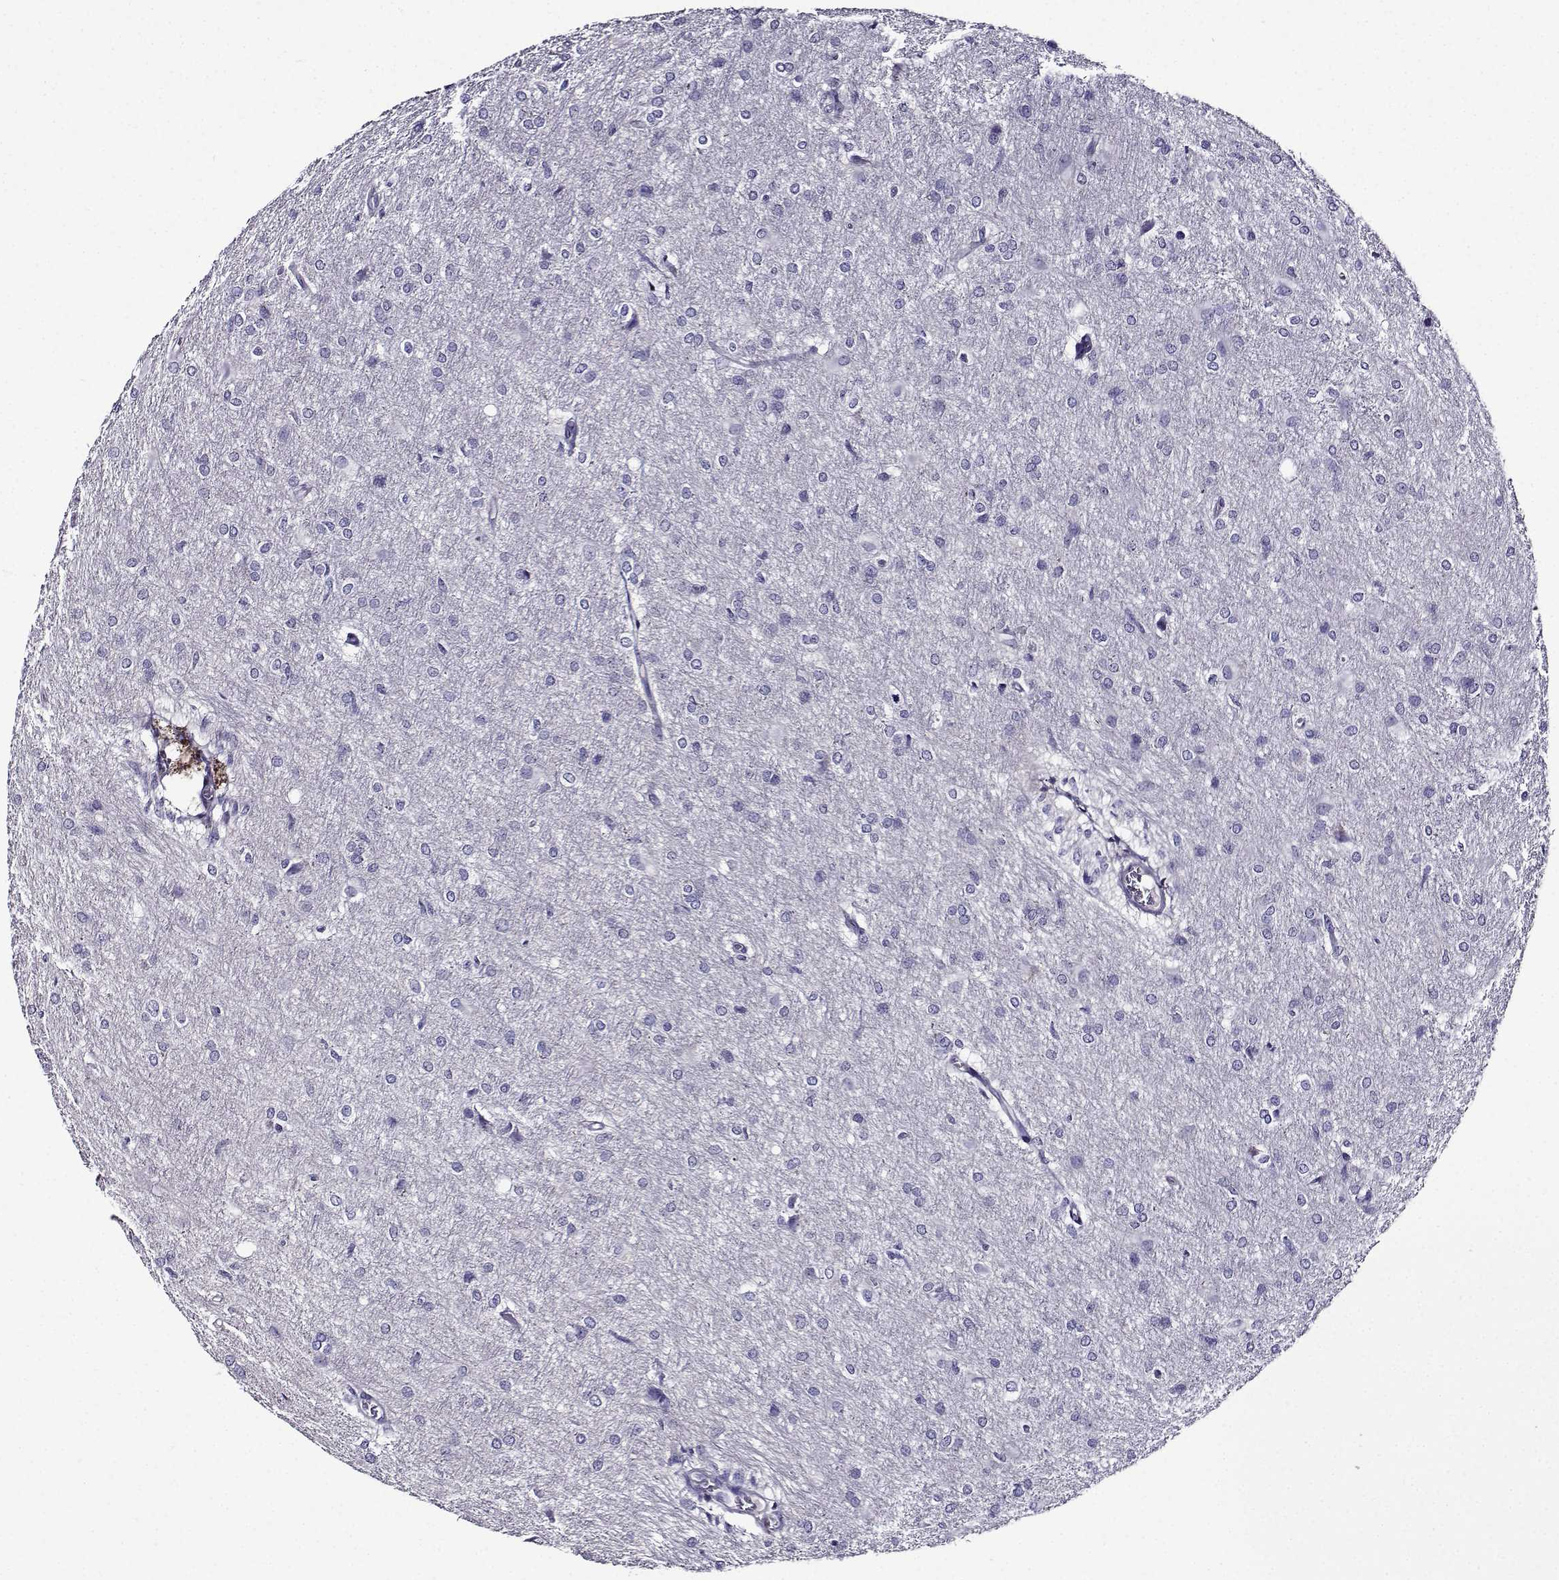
{"staining": {"intensity": "negative", "quantity": "none", "location": "none"}, "tissue": "glioma", "cell_type": "Tumor cells", "image_type": "cancer", "snomed": [{"axis": "morphology", "description": "Glioma, malignant, High grade"}, {"axis": "topography", "description": "Brain"}], "caption": "Immunohistochemistry image of human malignant high-grade glioma stained for a protein (brown), which reveals no positivity in tumor cells. Brightfield microscopy of immunohistochemistry (IHC) stained with DAB (3,3'-diaminobenzidine) (brown) and hematoxylin (blue), captured at high magnification.", "gene": "TMEM266", "patient": {"sex": "male", "age": 68}}